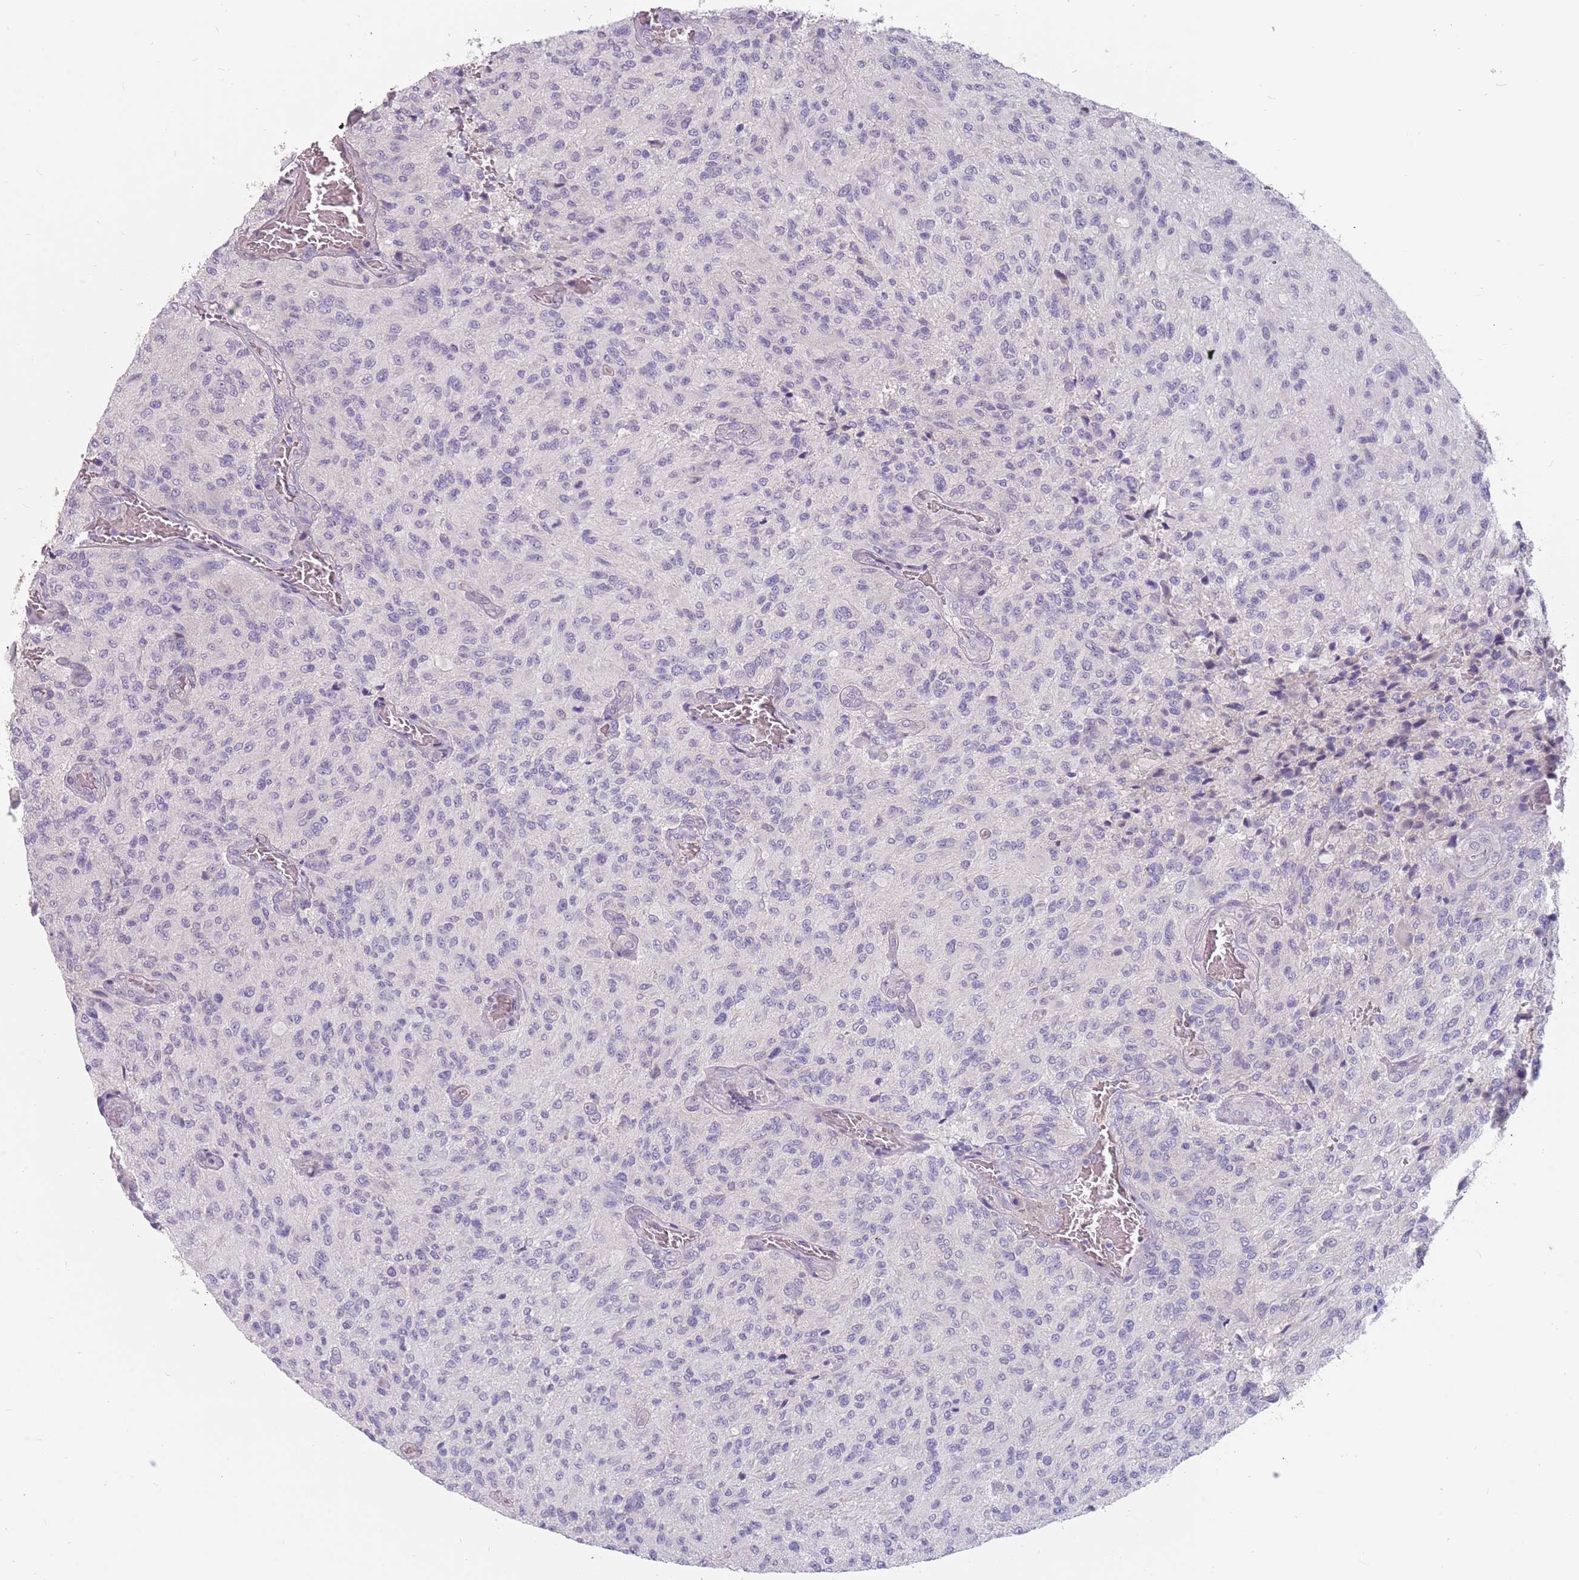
{"staining": {"intensity": "negative", "quantity": "none", "location": "none"}, "tissue": "glioma", "cell_type": "Tumor cells", "image_type": "cancer", "snomed": [{"axis": "morphology", "description": "Normal tissue, NOS"}, {"axis": "morphology", "description": "Glioma, malignant, High grade"}, {"axis": "topography", "description": "Cerebral cortex"}], "caption": "Tumor cells show no significant protein expression in glioma.", "gene": "DDX4", "patient": {"sex": "male", "age": 56}}